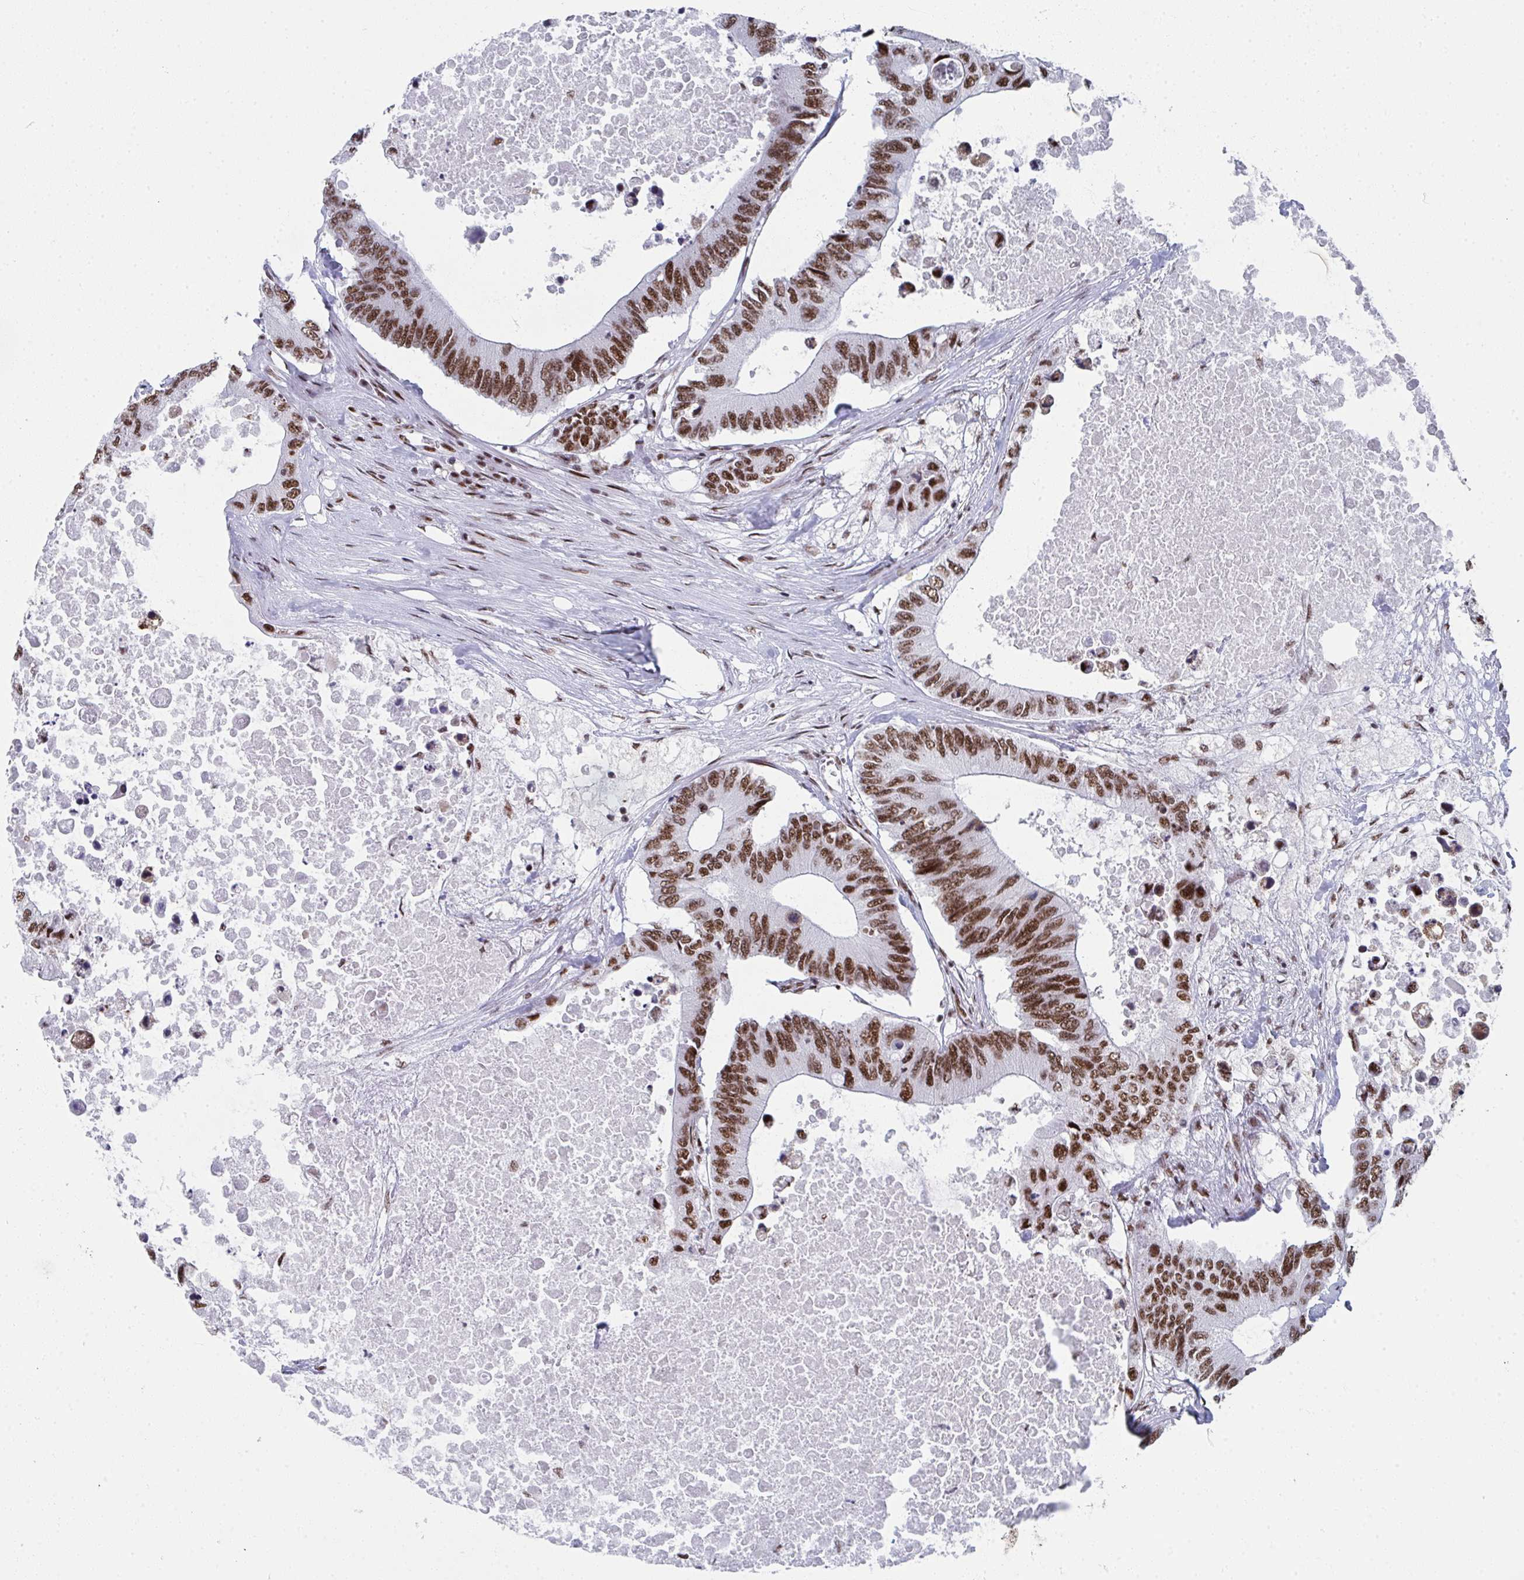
{"staining": {"intensity": "moderate", "quantity": ">75%", "location": "nuclear"}, "tissue": "colorectal cancer", "cell_type": "Tumor cells", "image_type": "cancer", "snomed": [{"axis": "morphology", "description": "Adenocarcinoma, NOS"}, {"axis": "topography", "description": "Colon"}], "caption": "Protein staining shows moderate nuclear expression in approximately >75% of tumor cells in adenocarcinoma (colorectal). Nuclei are stained in blue.", "gene": "SNRNP70", "patient": {"sex": "male", "age": 71}}